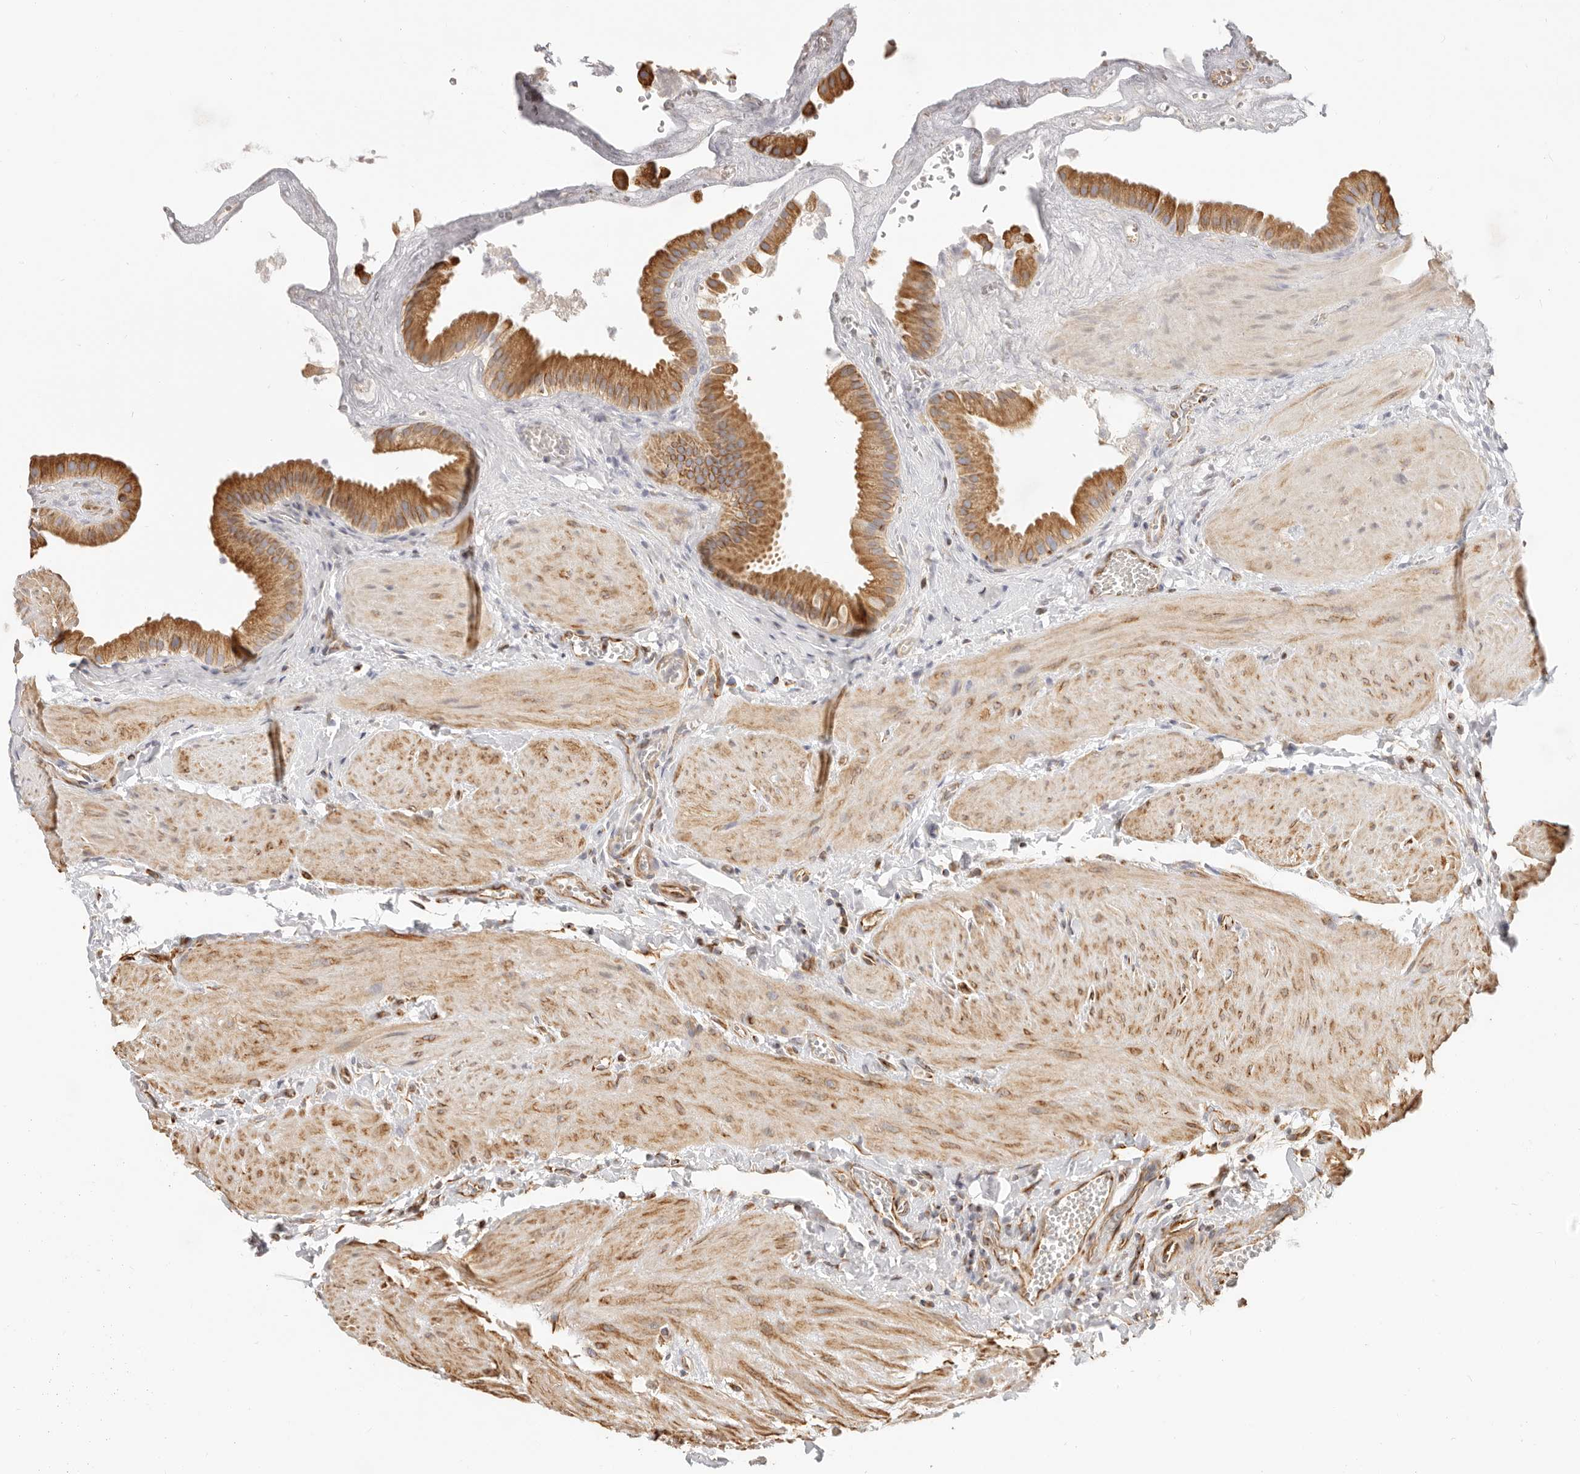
{"staining": {"intensity": "moderate", "quantity": ">75%", "location": "cytoplasmic/membranous"}, "tissue": "gallbladder", "cell_type": "Glandular cells", "image_type": "normal", "snomed": [{"axis": "morphology", "description": "Normal tissue, NOS"}, {"axis": "topography", "description": "Gallbladder"}], "caption": "Gallbladder stained for a protein shows moderate cytoplasmic/membranous positivity in glandular cells. Using DAB (brown) and hematoxylin (blue) stains, captured at high magnification using brightfield microscopy.", "gene": "DTNBP1", "patient": {"sex": "male", "age": 55}}